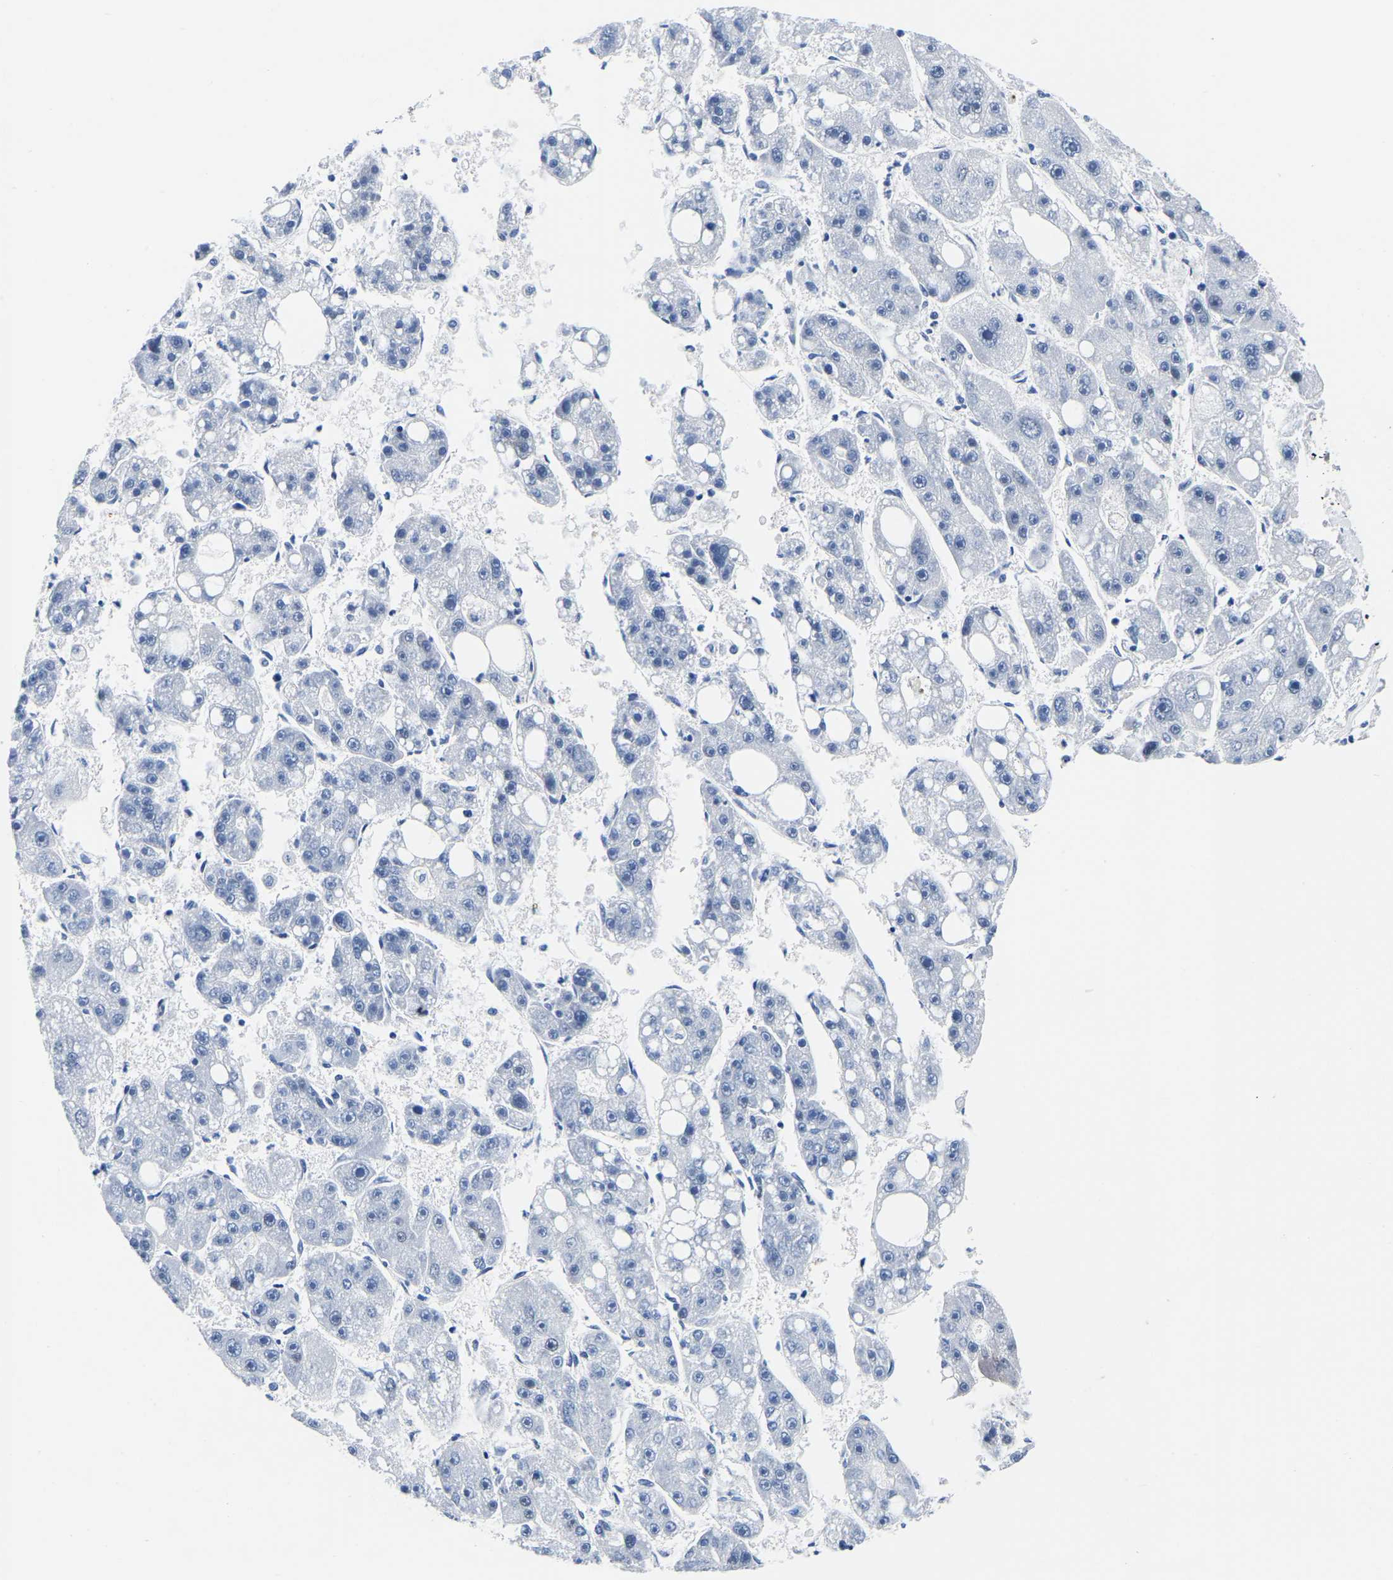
{"staining": {"intensity": "negative", "quantity": "none", "location": "none"}, "tissue": "liver cancer", "cell_type": "Tumor cells", "image_type": "cancer", "snomed": [{"axis": "morphology", "description": "Carcinoma, Hepatocellular, NOS"}, {"axis": "topography", "description": "Liver"}], "caption": "High magnification brightfield microscopy of liver hepatocellular carcinoma stained with DAB (3,3'-diaminobenzidine) (brown) and counterstained with hematoxylin (blue): tumor cells show no significant positivity.", "gene": "UBA1", "patient": {"sex": "female", "age": 61}}